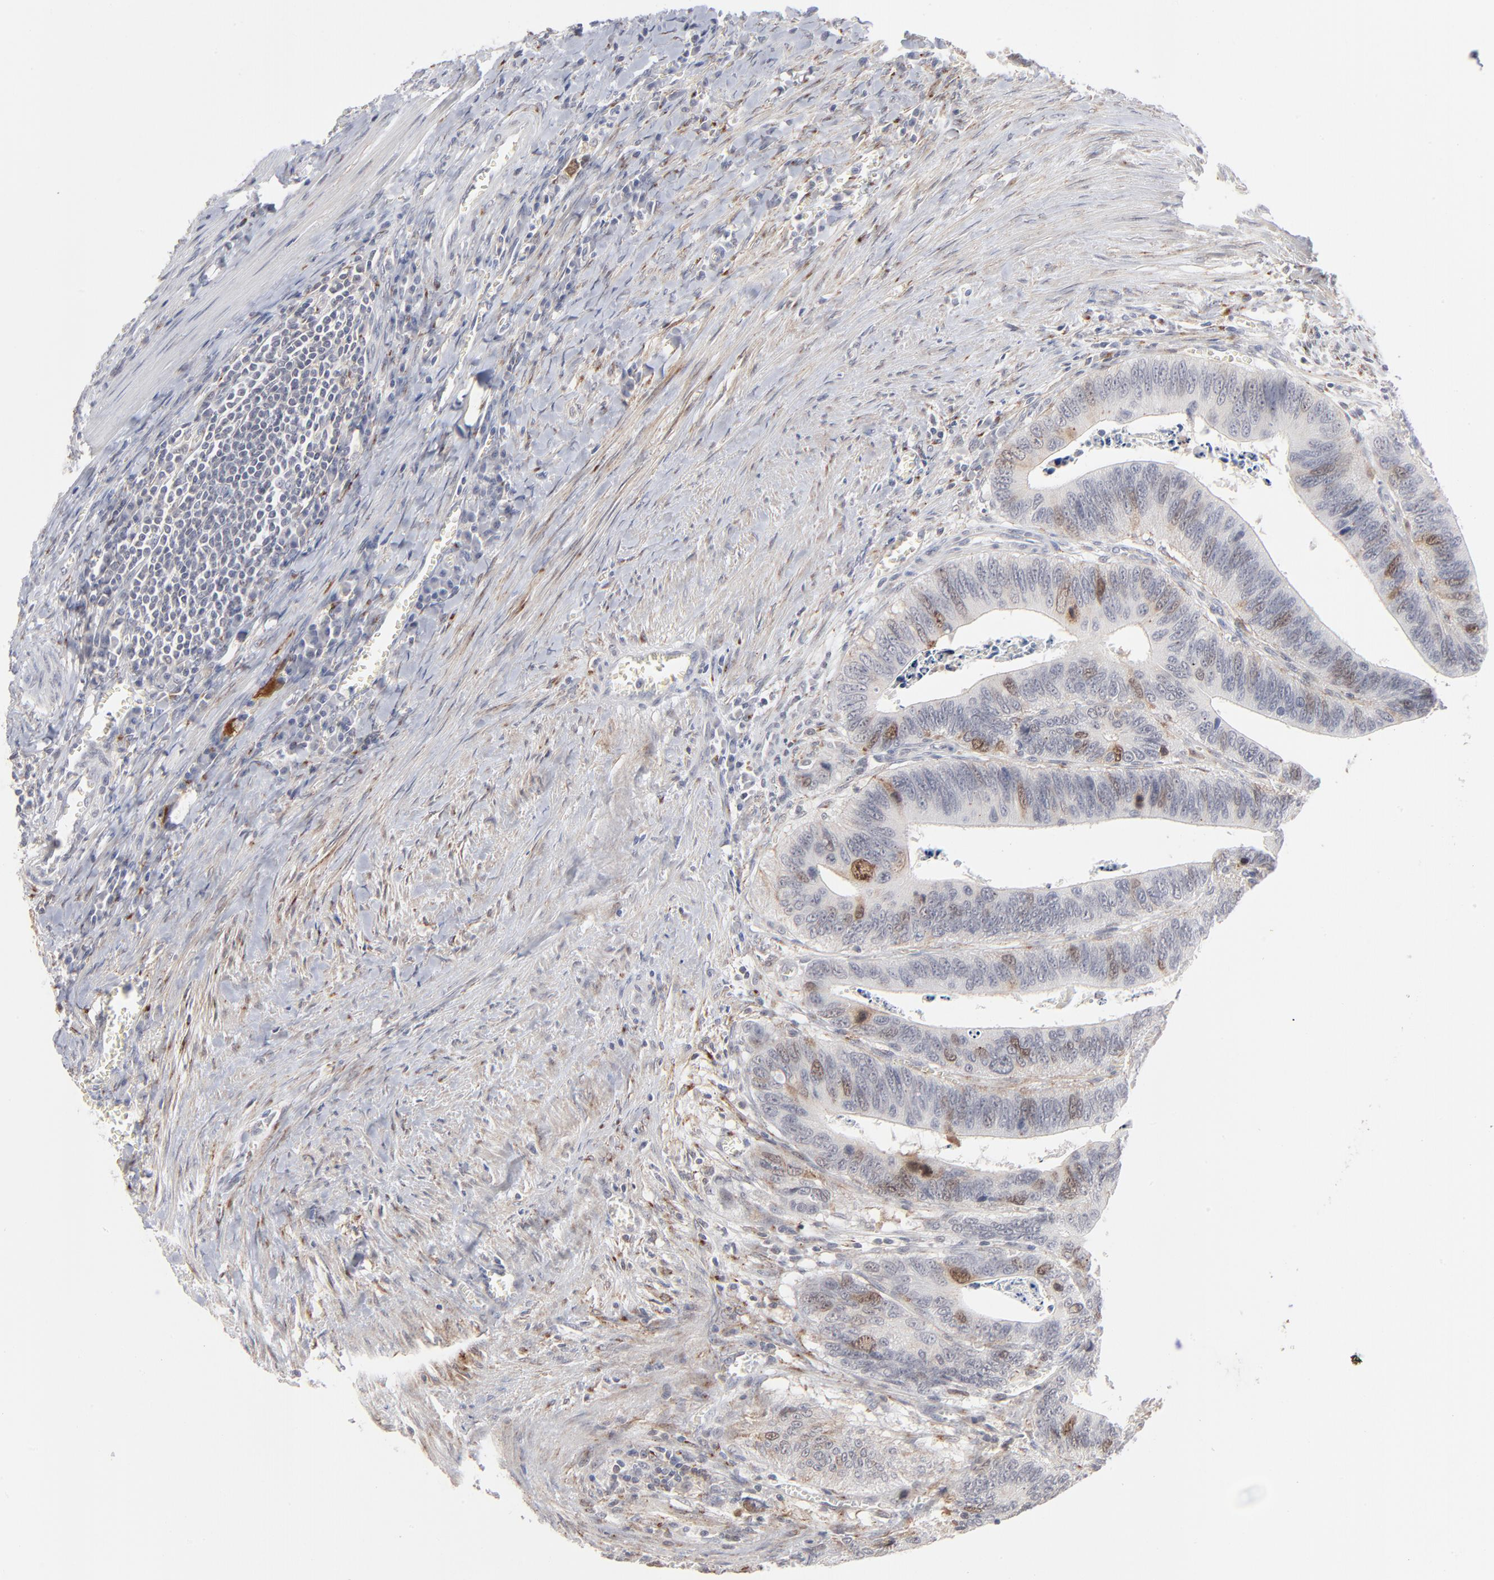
{"staining": {"intensity": "moderate", "quantity": "<25%", "location": "cytoplasmic/membranous,nuclear"}, "tissue": "colorectal cancer", "cell_type": "Tumor cells", "image_type": "cancer", "snomed": [{"axis": "morphology", "description": "Adenocarcinoma, NOS"}, {"axis": "topography", "description": "Colon"}], "caption": "DAB immunohistochemical staining of human adenocarcinoma (colorectal) displays moderate cytoplasmic/membranous and nuclear protein positivity in about <25% of tumor cells.", "gene": "AURKA", "patient": {"sex": "male", "age": 72}}